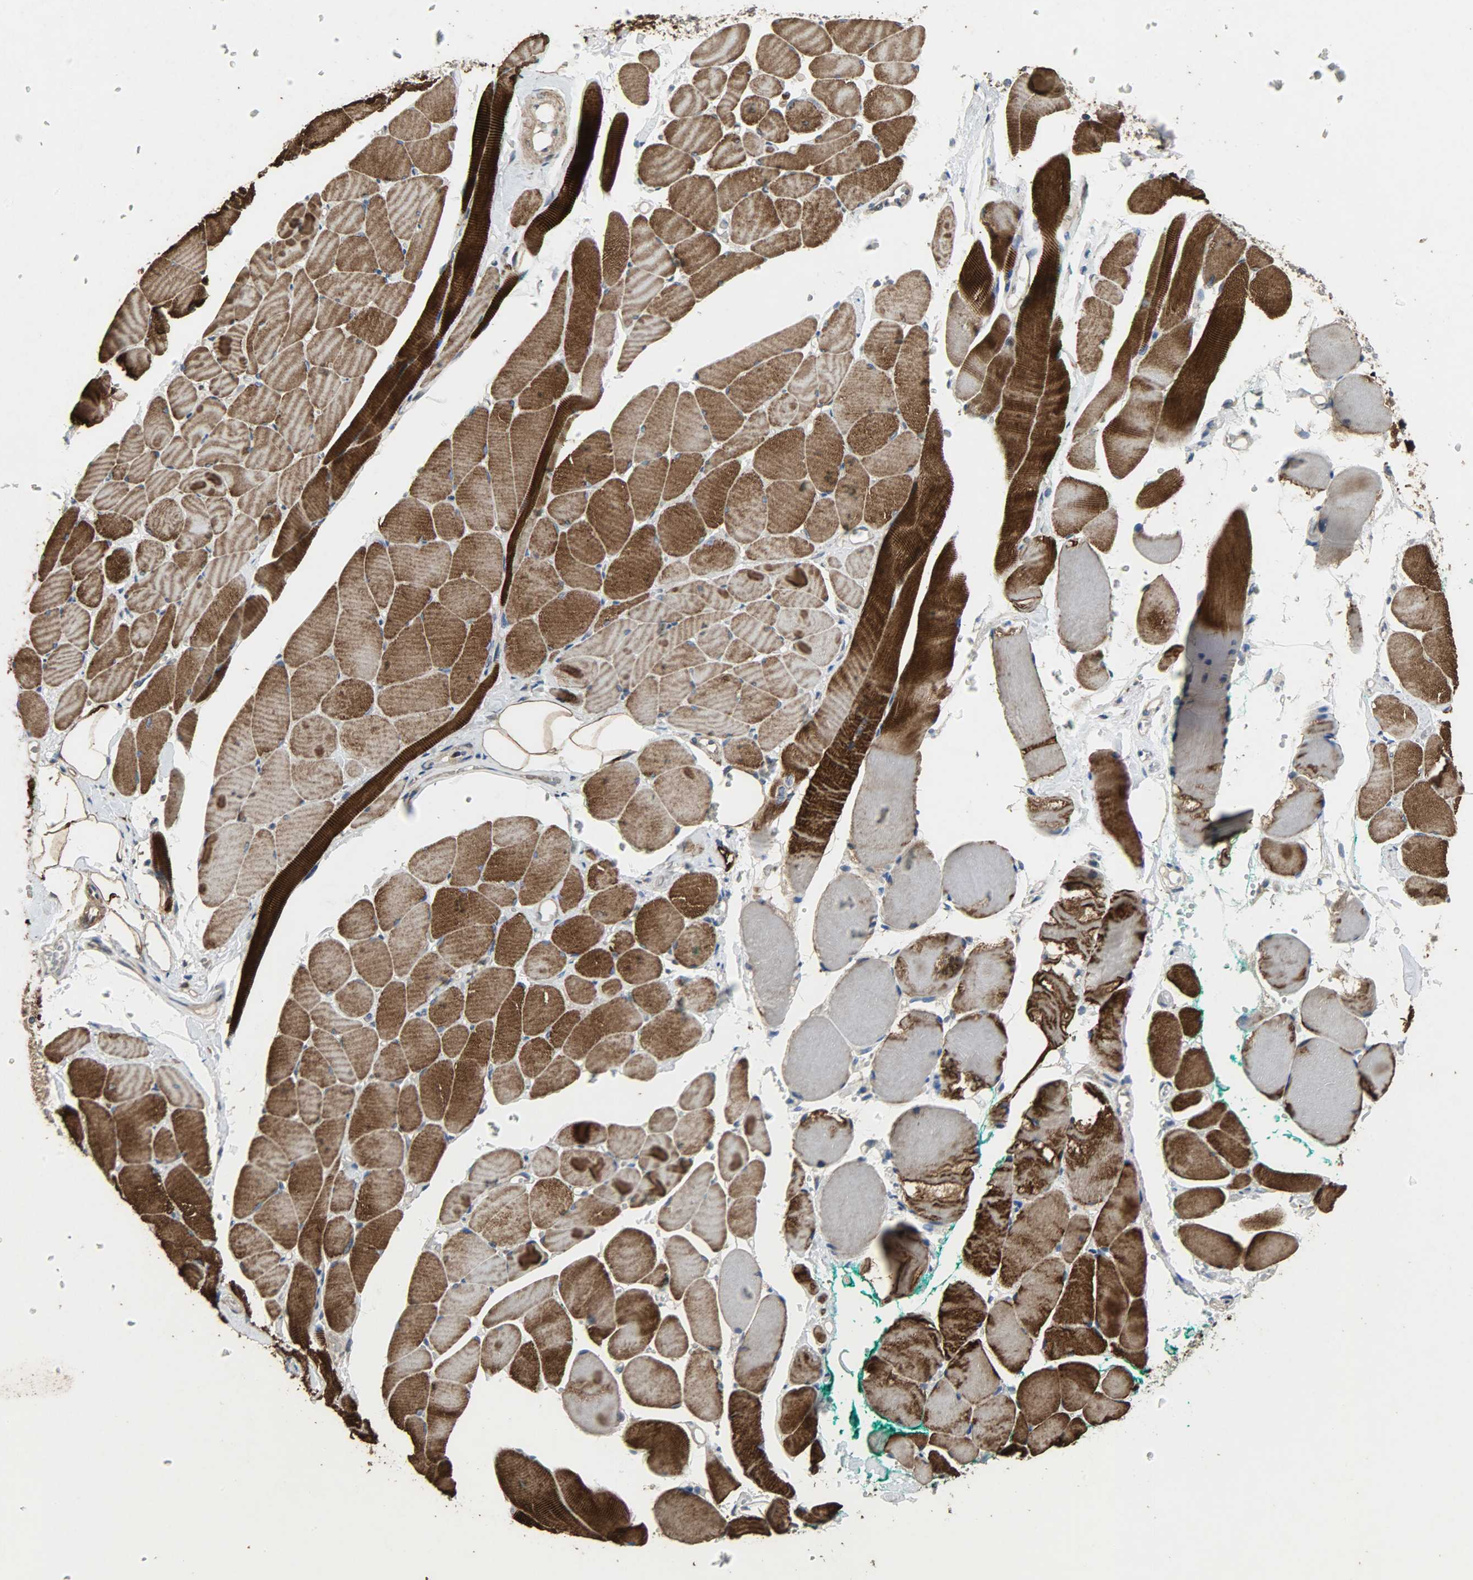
{"staining": {"intensity": "strong", "quantity": ">75%", "location": "cytoplasmic/membranous"}, "tissue": "skeletal muscle", "cell_type": "Myocytes", "image_type": "normal", "snomed": [{"axis": "morphology", "description": "Normal tissue, NOS"}, {"axis": "topography", "description": "Skeletal muscle"}, {"axis": "topography", "description": "Peripheral nerve tissue"}], "caption": "Myocytes exhibit strong cytoplasmic/membranous expression in about >75% of cells in benign skeletal muscle. Using DAB (3,3'-diaminobenzidine) (brown) and hematoxylin (blue) stains, captured at high magnification using brightfield microscopy.", "gene": "CDKN2C", "patient": {"sex": "female", "age": 84}}